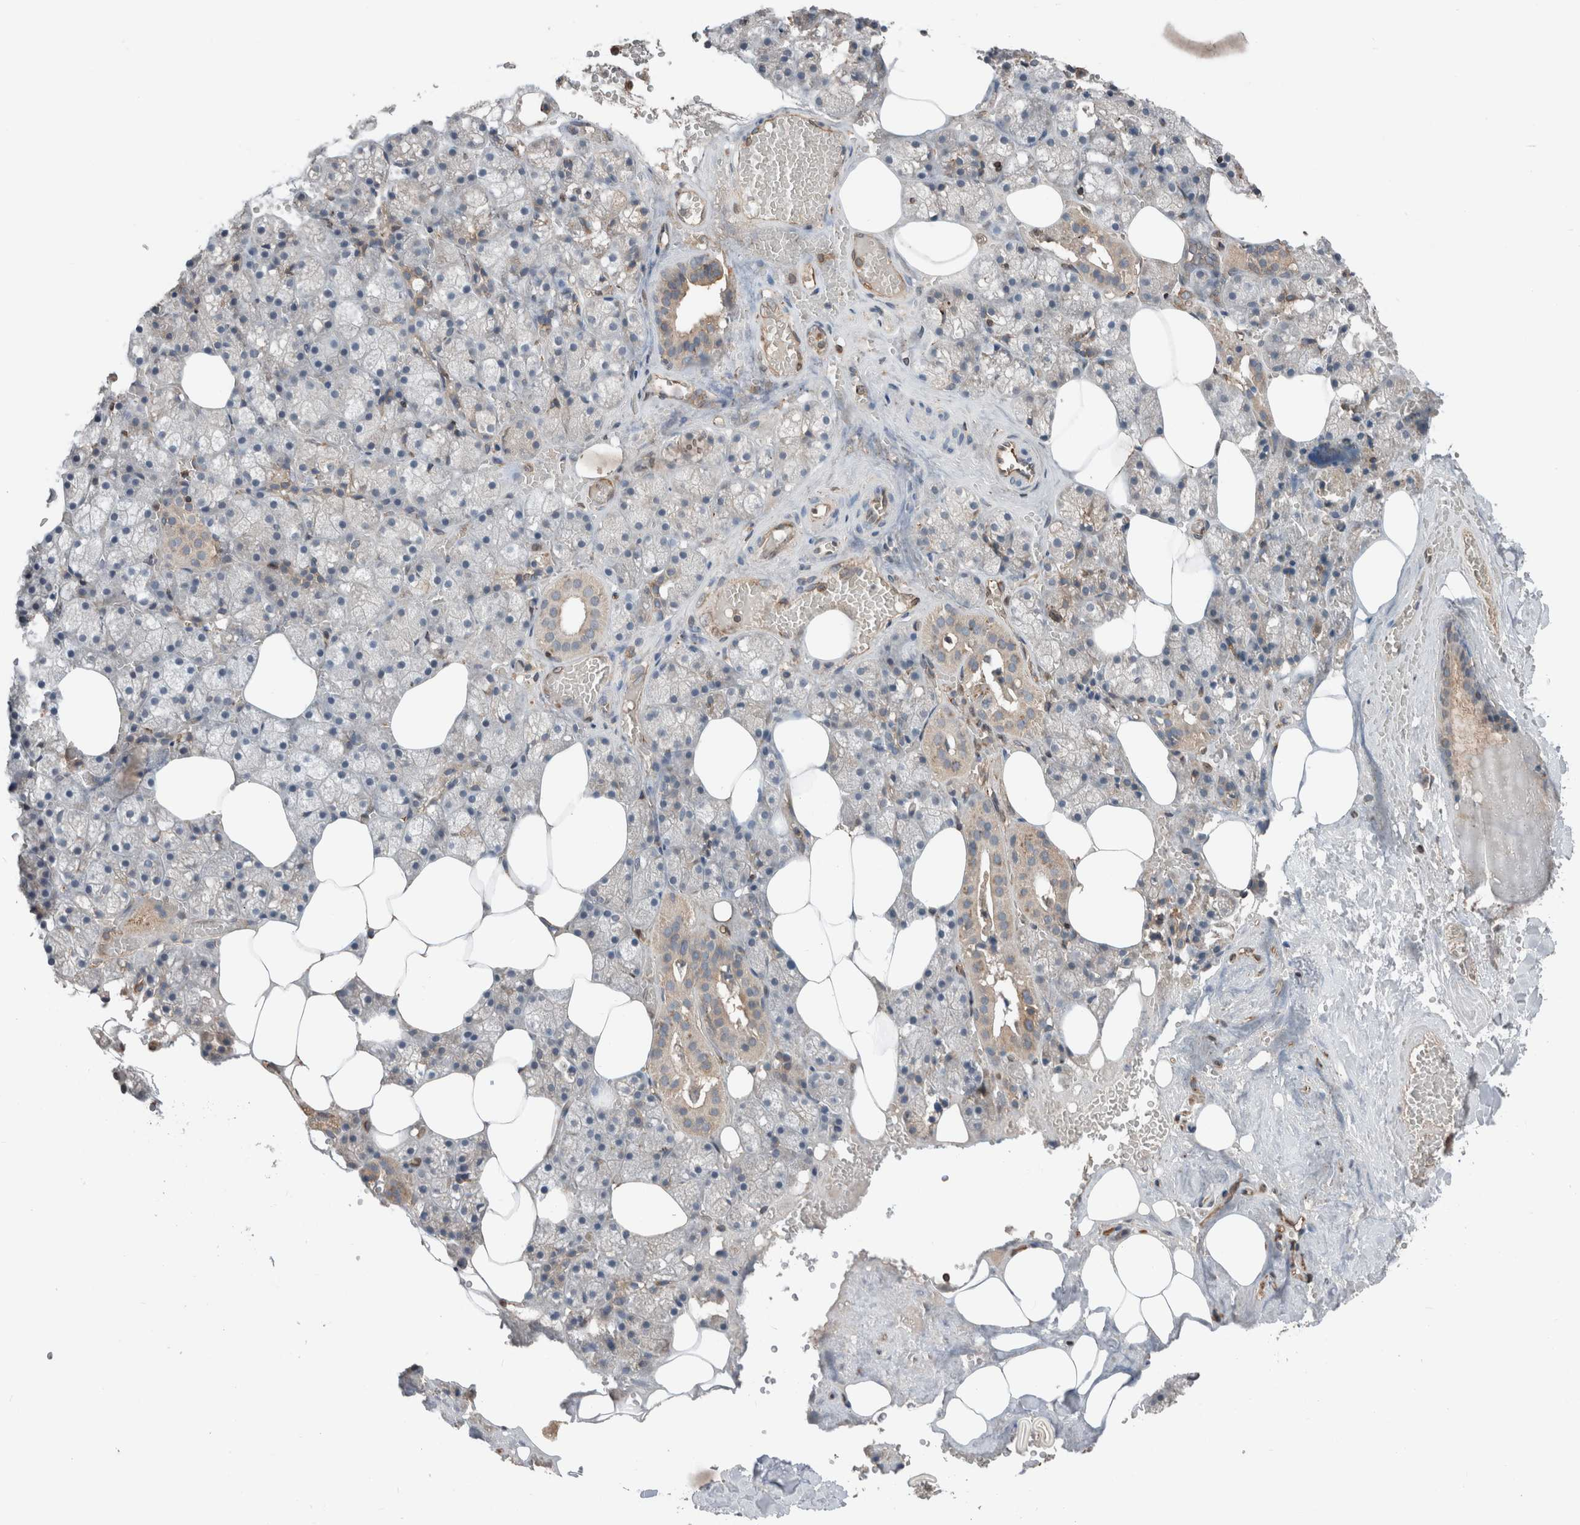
{"staining": {"intensity": "weak", "quantity": "<25%", "location": "cytoplasmic/membranous"}, "tissue": "salivary gland", "cell_type": "Glandular cells", "image_type": "normal", "snomed": [{"axis": "morphology", "description": "Normal tissue, NOS"}, {"axis": "topography", "description": "Salivary gland"}], "caption": "The photomicrograph displays no significant staining in glandular cells of salivary gland. The staining is performed using DAB (3,3'-diaminobenzidine) brown chromogen with nuclei counter-stained in using hematoxylin.", "gene": "ERAP2", "patient": {"sex": "male", "age": 62}}